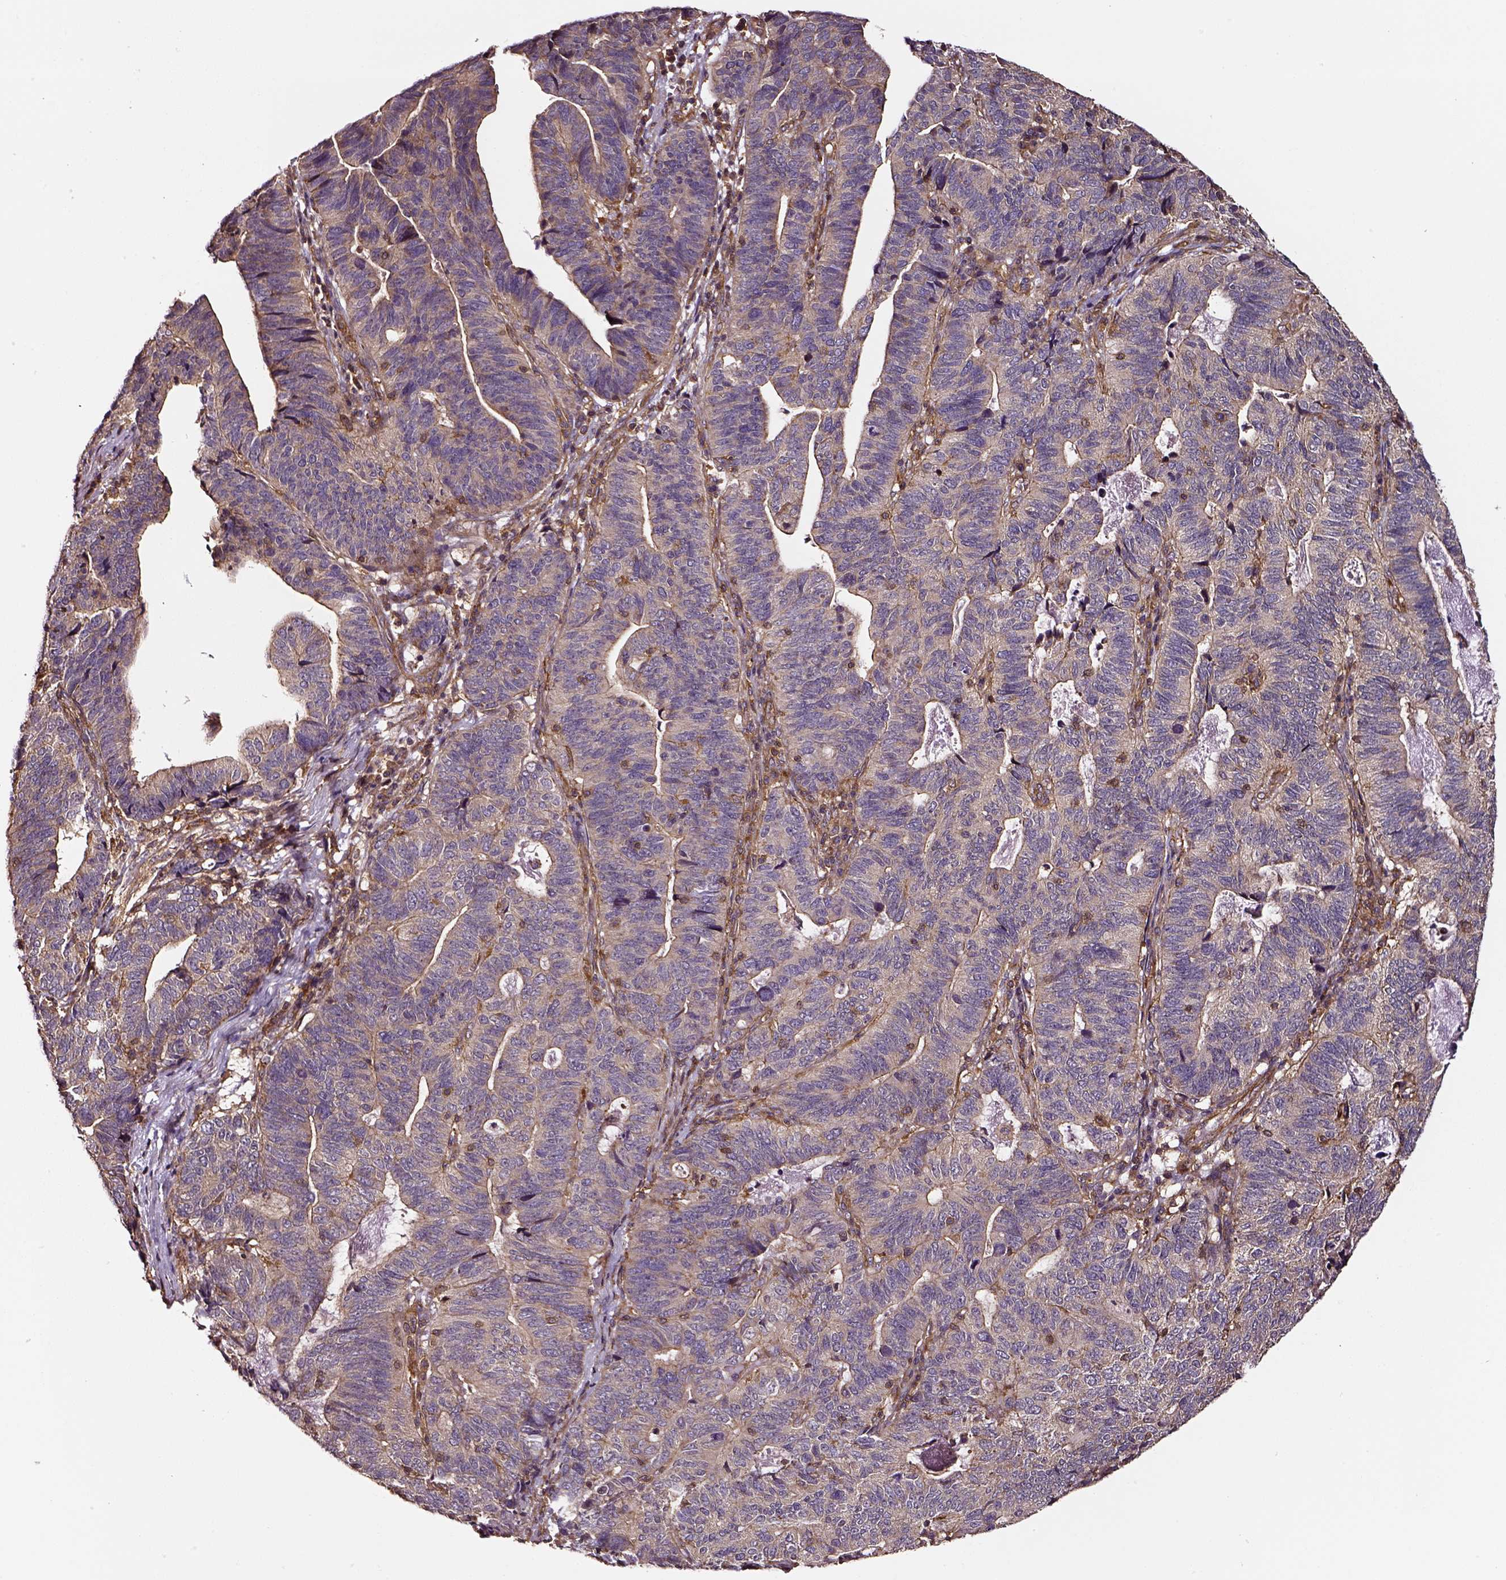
{"staining": {"intensity": "weak", "quantity": "<25%", "location": "cytoplasmic/membranous"}, "tissue": "stomach cancer", "cell_type": "Tumor cells", "image_type": "cancer", "snomed": [{"axis": "morphology", "description": "Adenocarcinoma, NOS"}, {"axis": "topography", "description": "Stomach, upper"}], "caption": "Human adenocarcinoma (stomach) stained for a protein using IHC demonstrates no positivity in tumor cells.", "gene": "RASSF5", "patient": {"sex": "female", "age": 67}}